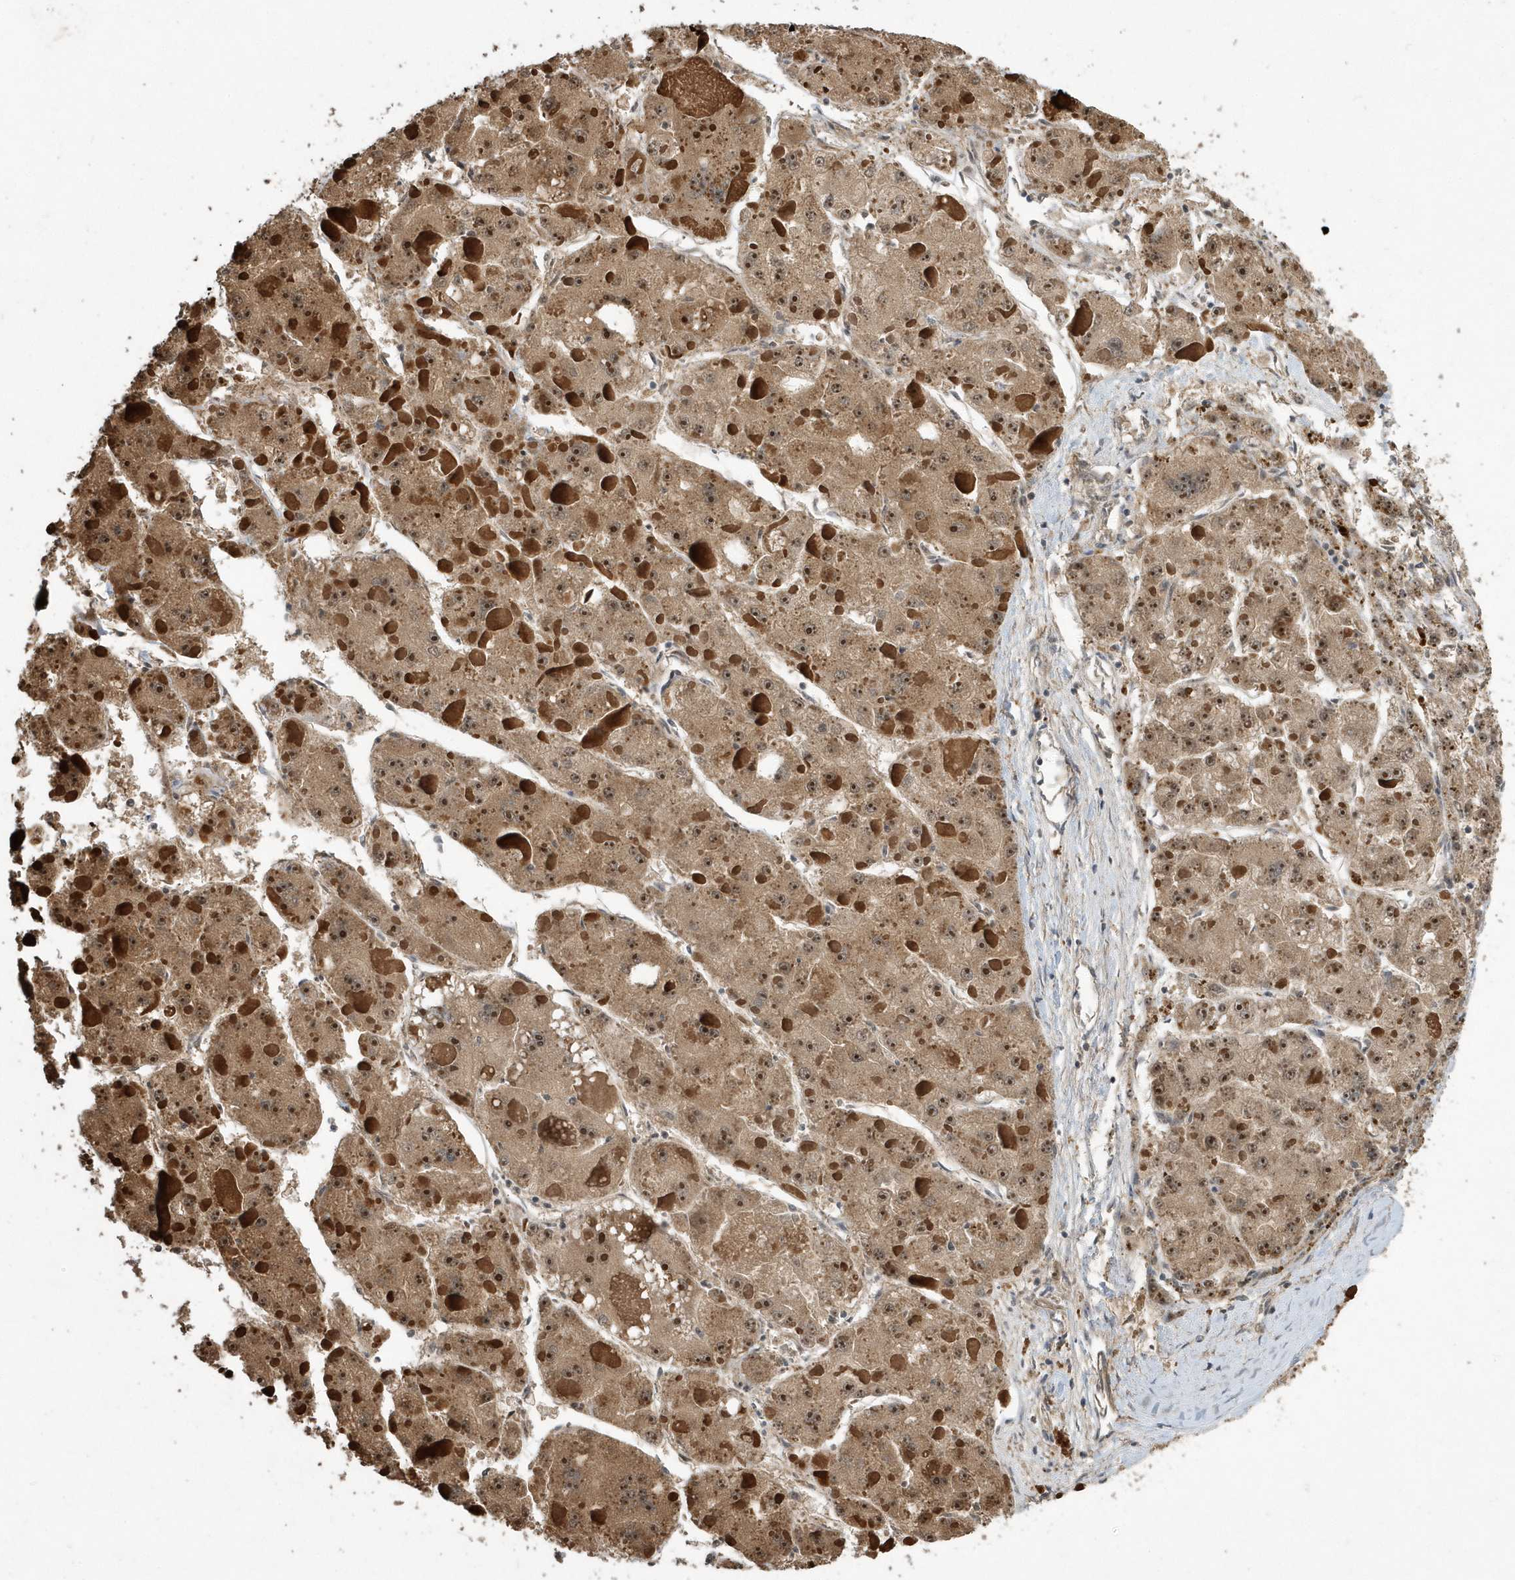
{"staining": {"intensity": "moderate", "quantity": ">75%", "location": "cytoplasmic/membranous,nuclear"}, "tissue": "liver cancer", "cell_type": "Tumor cells", "image_type": "cancer", "snomed": [{"axis": "morphology", "description": "Carcinoma, Hepatocellular, NOS"}, {"axis": "topography", "description": "Liver"}], "caption": "The image reveals a brown stain indicating the presence of a protein in the cytoplasmic/membranous and nuclear of tumor cells in liver cancer (hepatocellular carcinoma). The staining is performed using DAB brown chromogen to label protein expression. The nuclei are counter-stained blue using hematoxylin.", "gene": "WASHC5", "patient": {"sex": "female", "age": 73}}